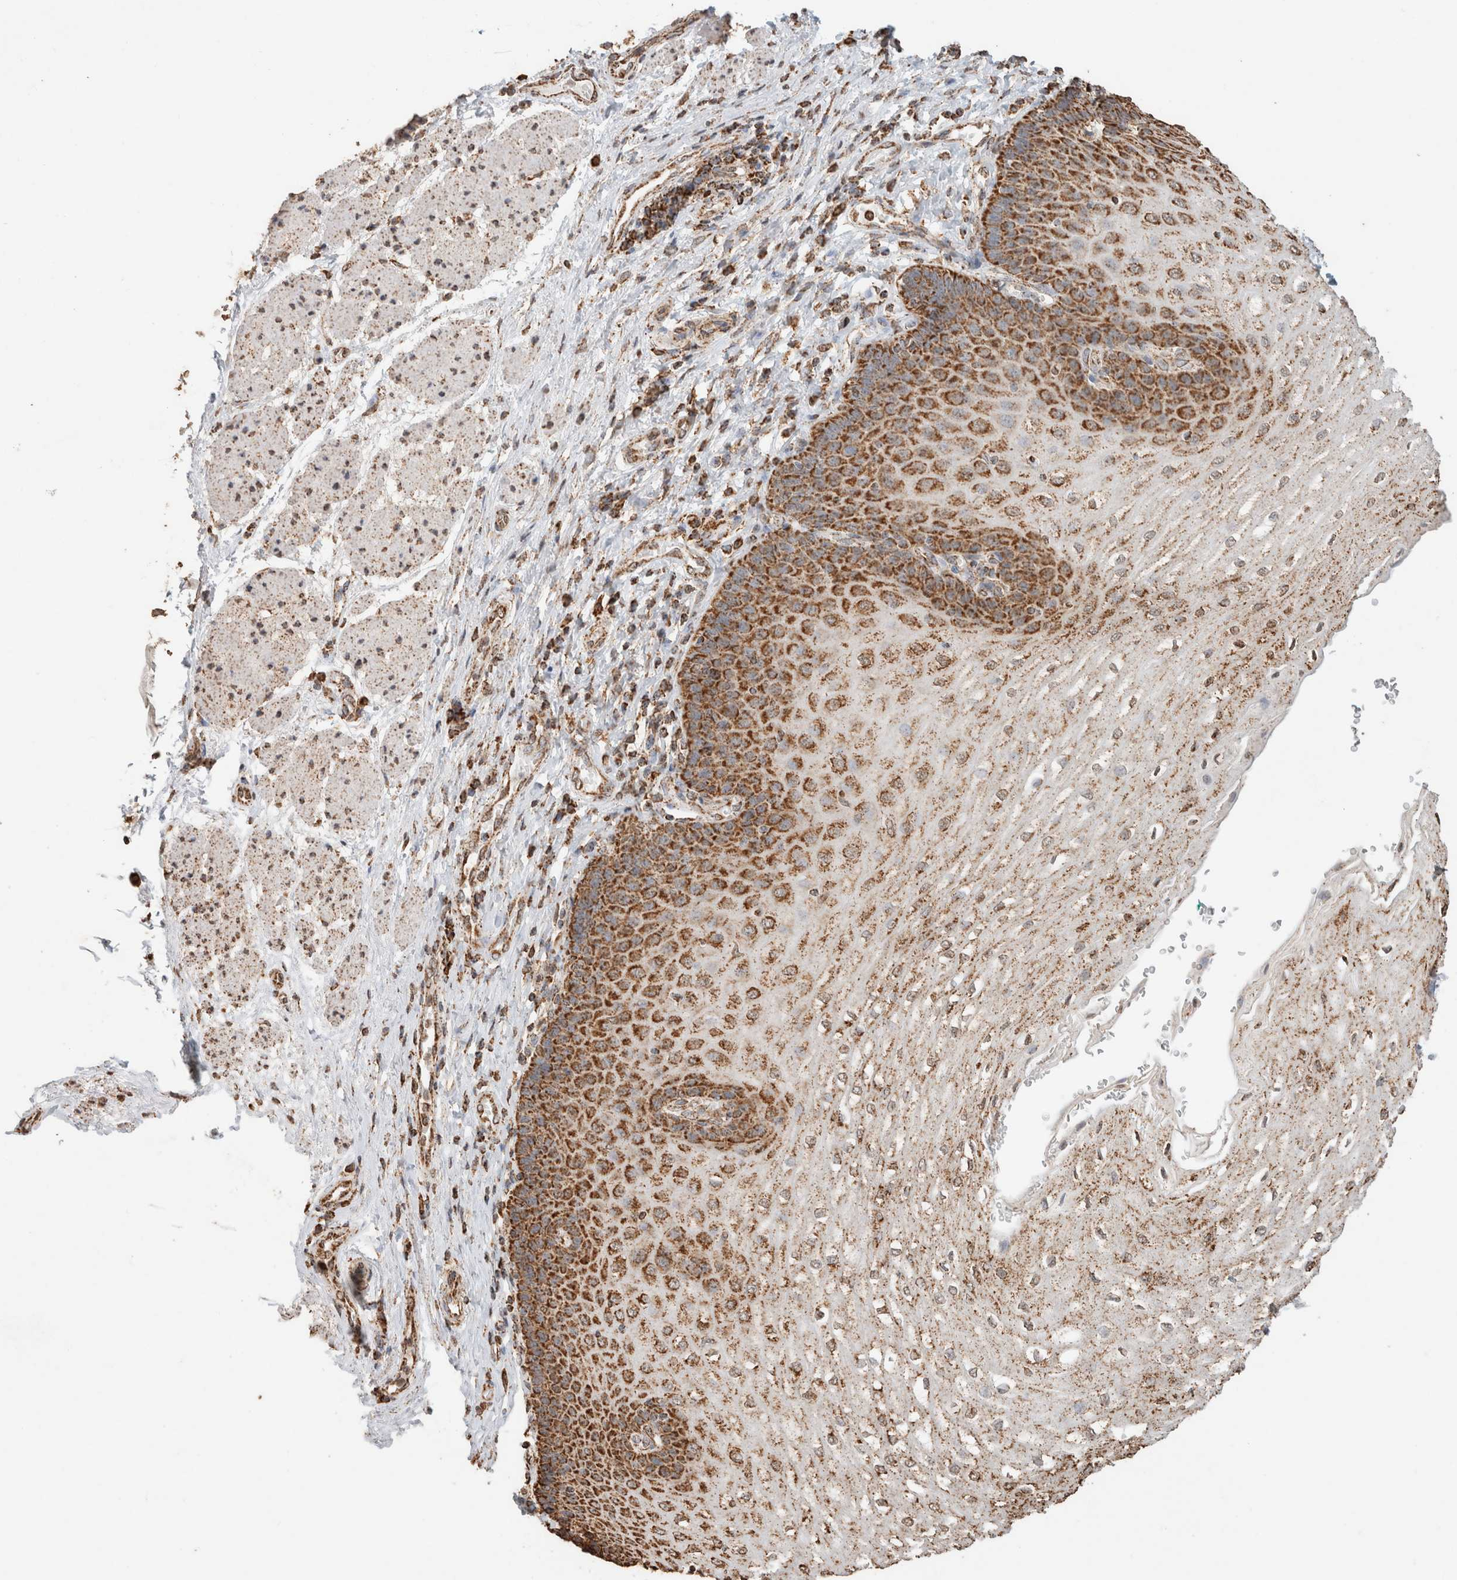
{"staining": {"intensity": "strong", "quantity": "25%-75%", "location": "cytoplasmic/membranous"}, "tissue": "esophagus", "cell_type": "Squamous epithelial cells", "image_type": "normal", "snomed": [{"axis": "morphology", "description": "Normal tissue, NOS"}, {"axis": "topography", "description": "Esophagus"}], "caption": "An immunohistochemistry image of normal tissue is shown. Protein staining in brown labels strong cytoplasmic/membranous positivity in esophagus within squamous epithelial cells.", "gene": "SDC2", "patient": {"sex": "male", "age": 54}}